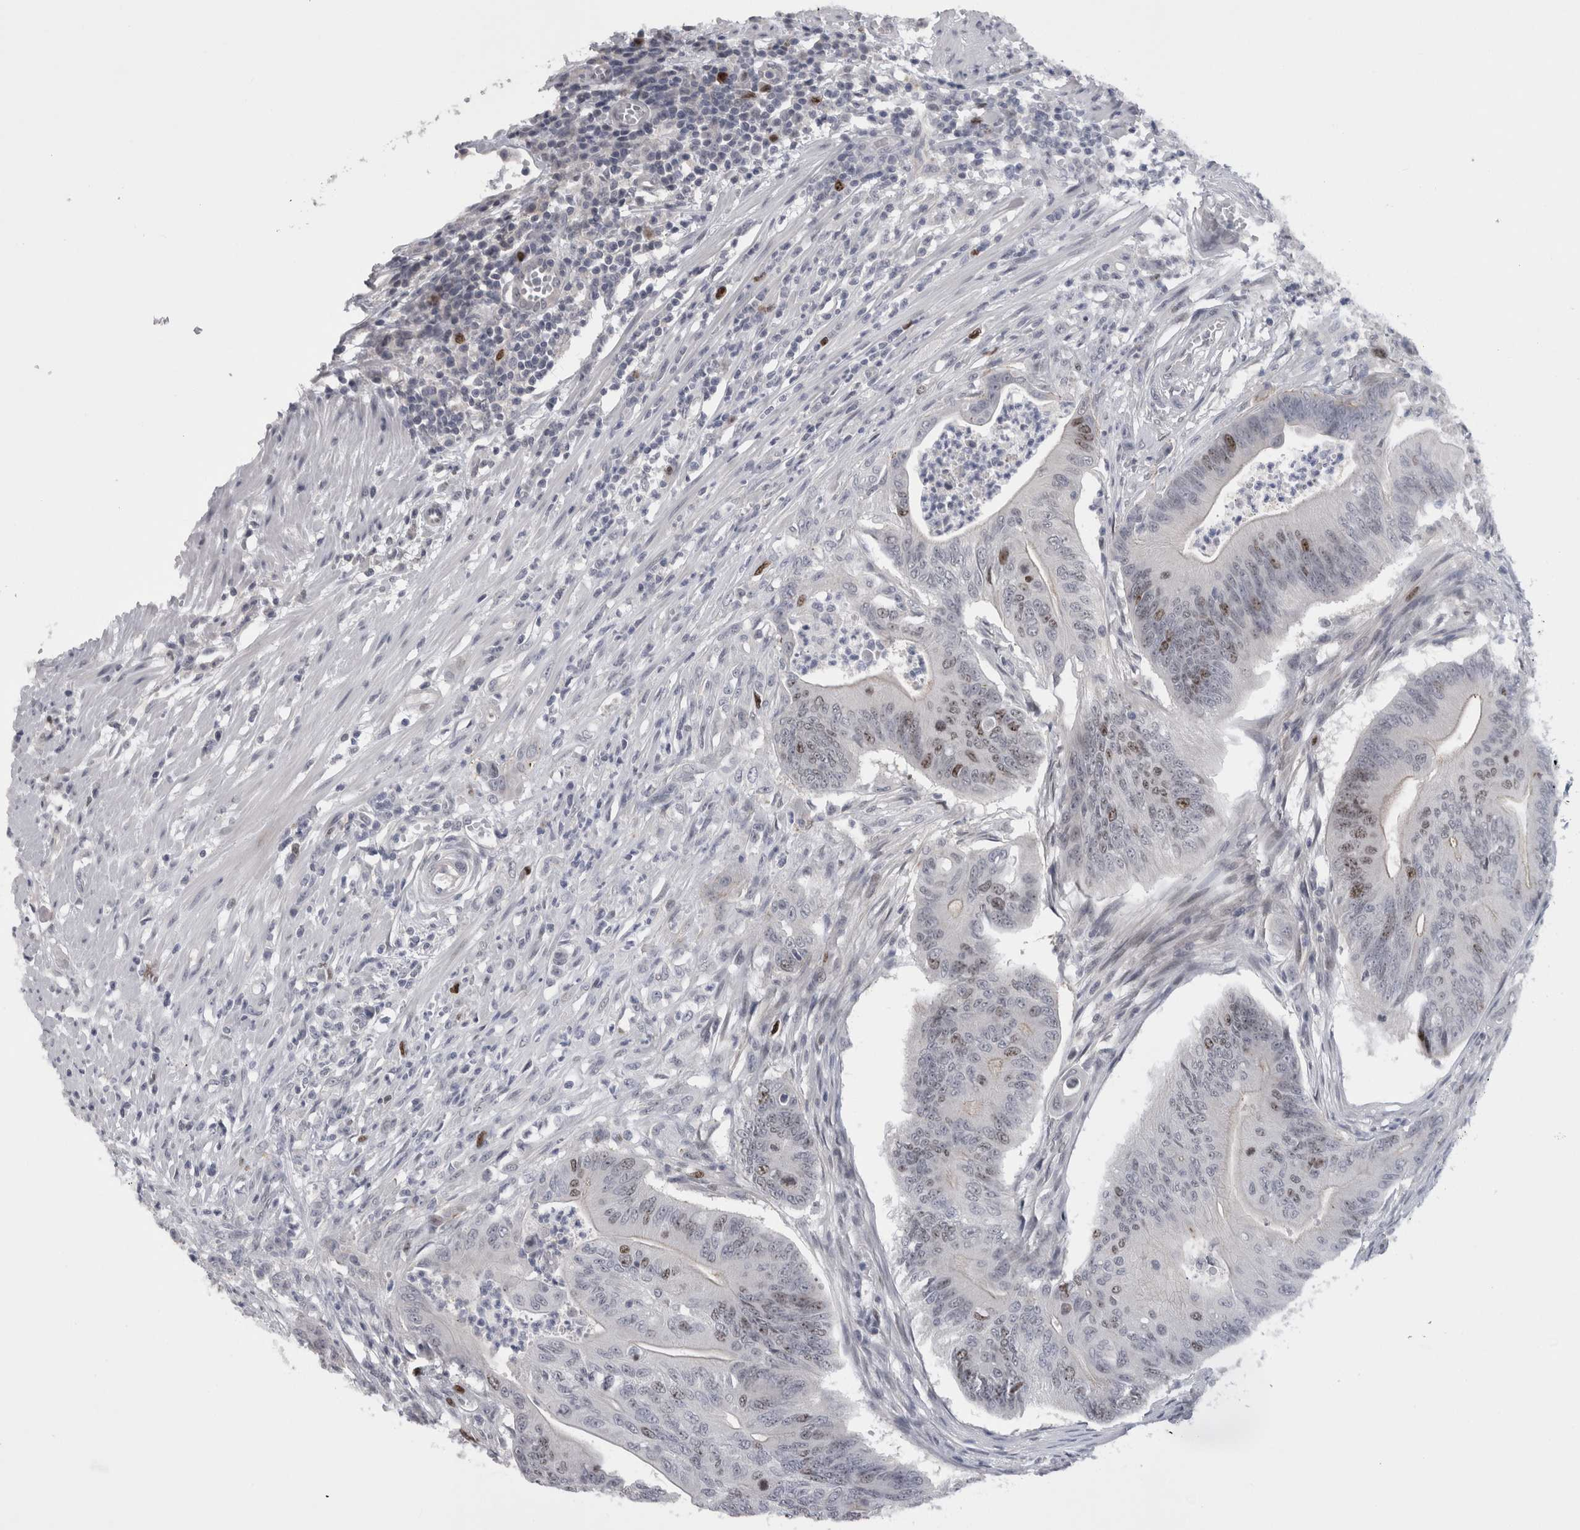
{"staining": {"intensity": "moderate", "quantity": "<25%", "location": "nuclear"}, "tissue": "colorectal cancer", "cell_type": "Tumor cells", "image_type": "cancer", "snomed": [{"axis": "morphology", "description": "Adenoma, NOS"}, {"axis": "morphology", "description": "Adenocarcinoma, NOS"}, {"axis": "topography", "description": "Colon"}], "caption": "The photomicrograph exhibits immunohistochemical staining of colorectal cancer. There is moderate nuclear positivity is present in about <25% of tumor cells.", "gene": "KIF18B", "patient": {"sex": "male", "age": 79}}